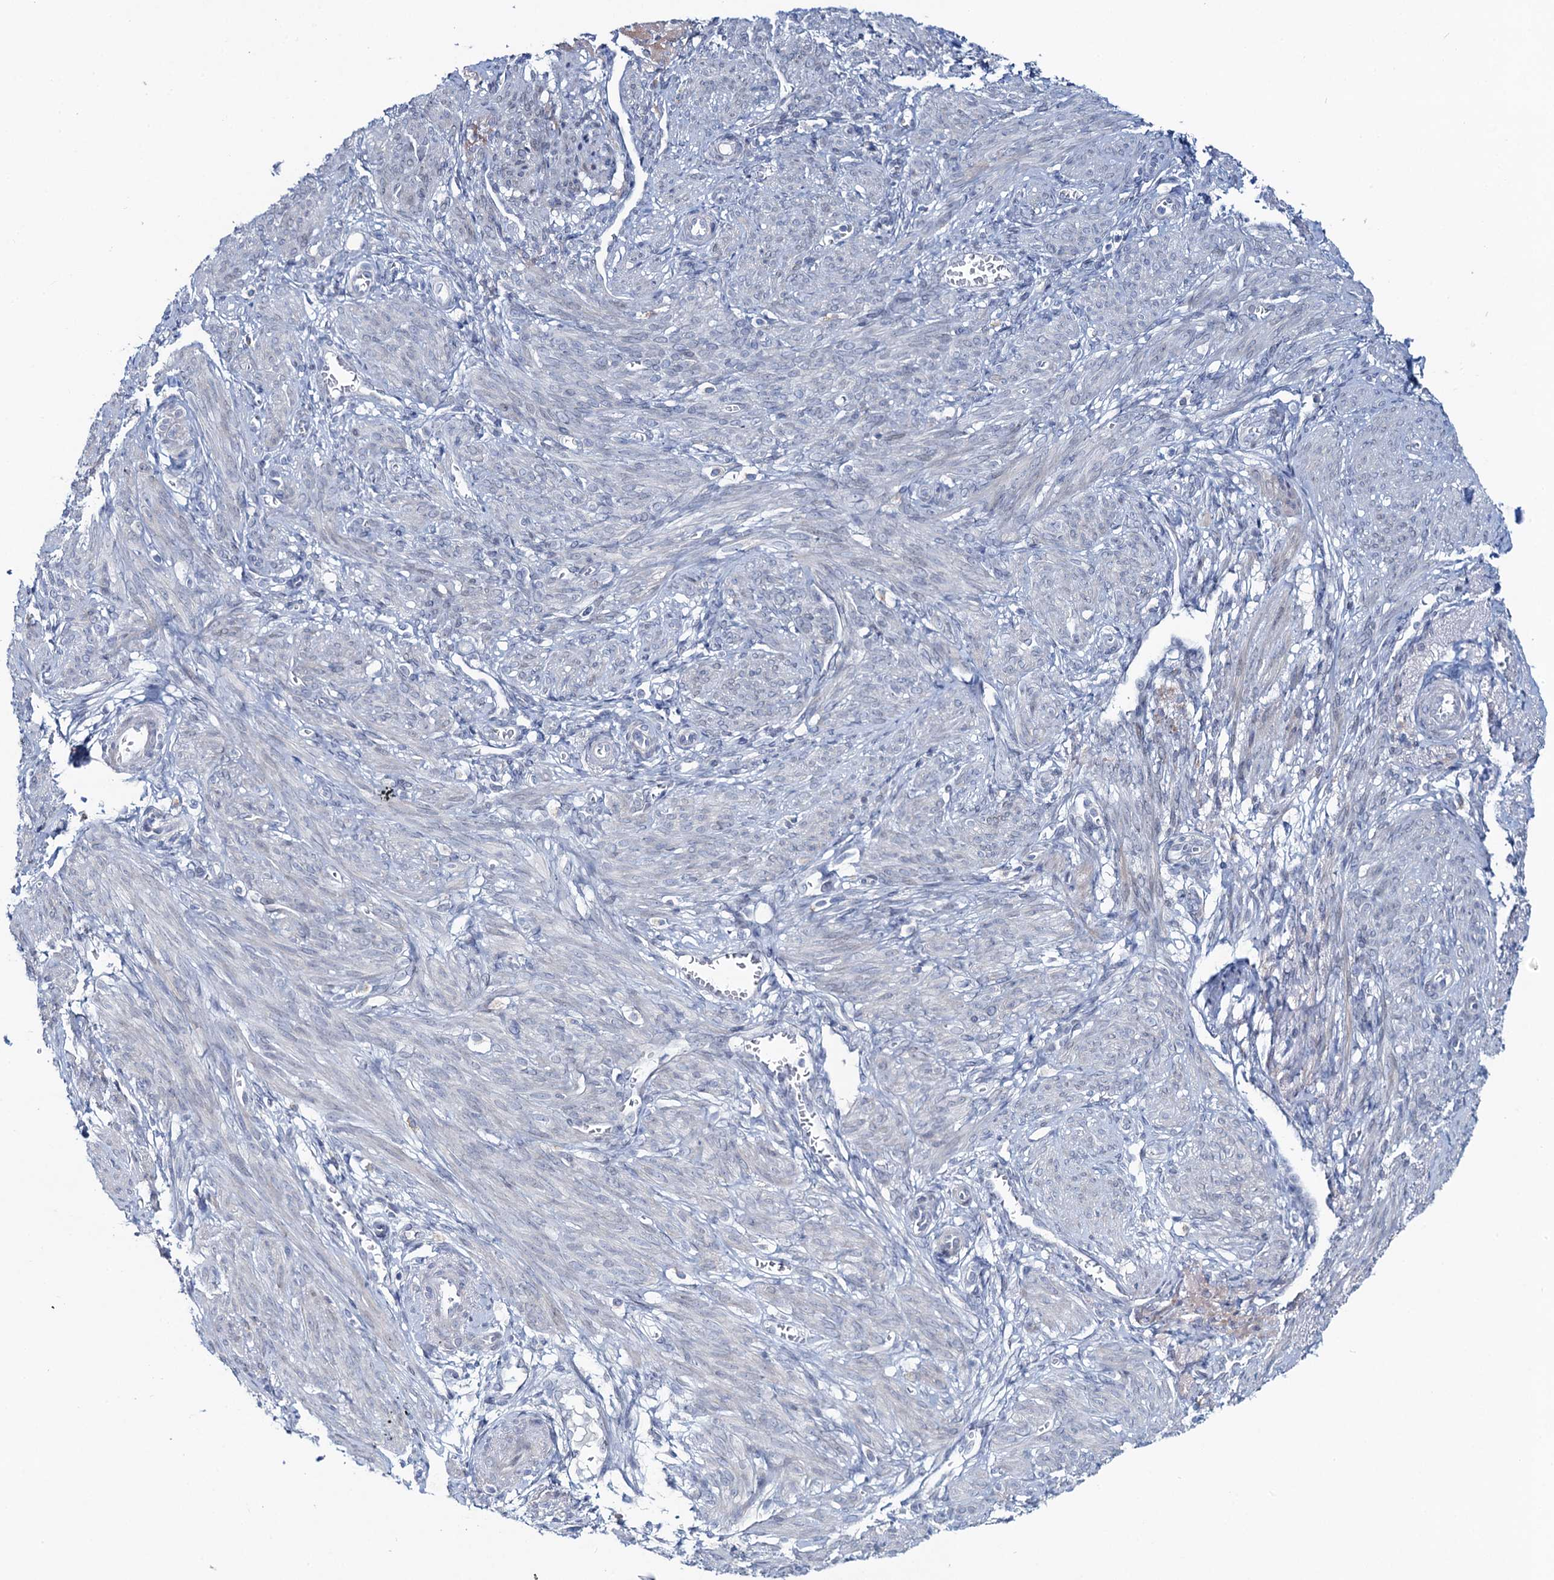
{"staining": {"intensity": "negative", "quantity": "none", "location": "none"}, "tissue": "smooth muscle", "cell_type": "Smooth muscle cells", "image_type": "normal", "snomed": [{"axis": "morphology", "description": "Normal tissue, NOS"}, {"axis": "topography", "description": "Smooth muscle"}], "caption": "IHC histopathology image of unremarkable human smooth muscle stained for a protein (brown), which exhibits no expression in smooth muscle cells. (Immunohistochemistry (ihc), brightfield microscopy, high magnification).", "gene": "TOX3", "patient": {"sex": "female", "age": 39}}